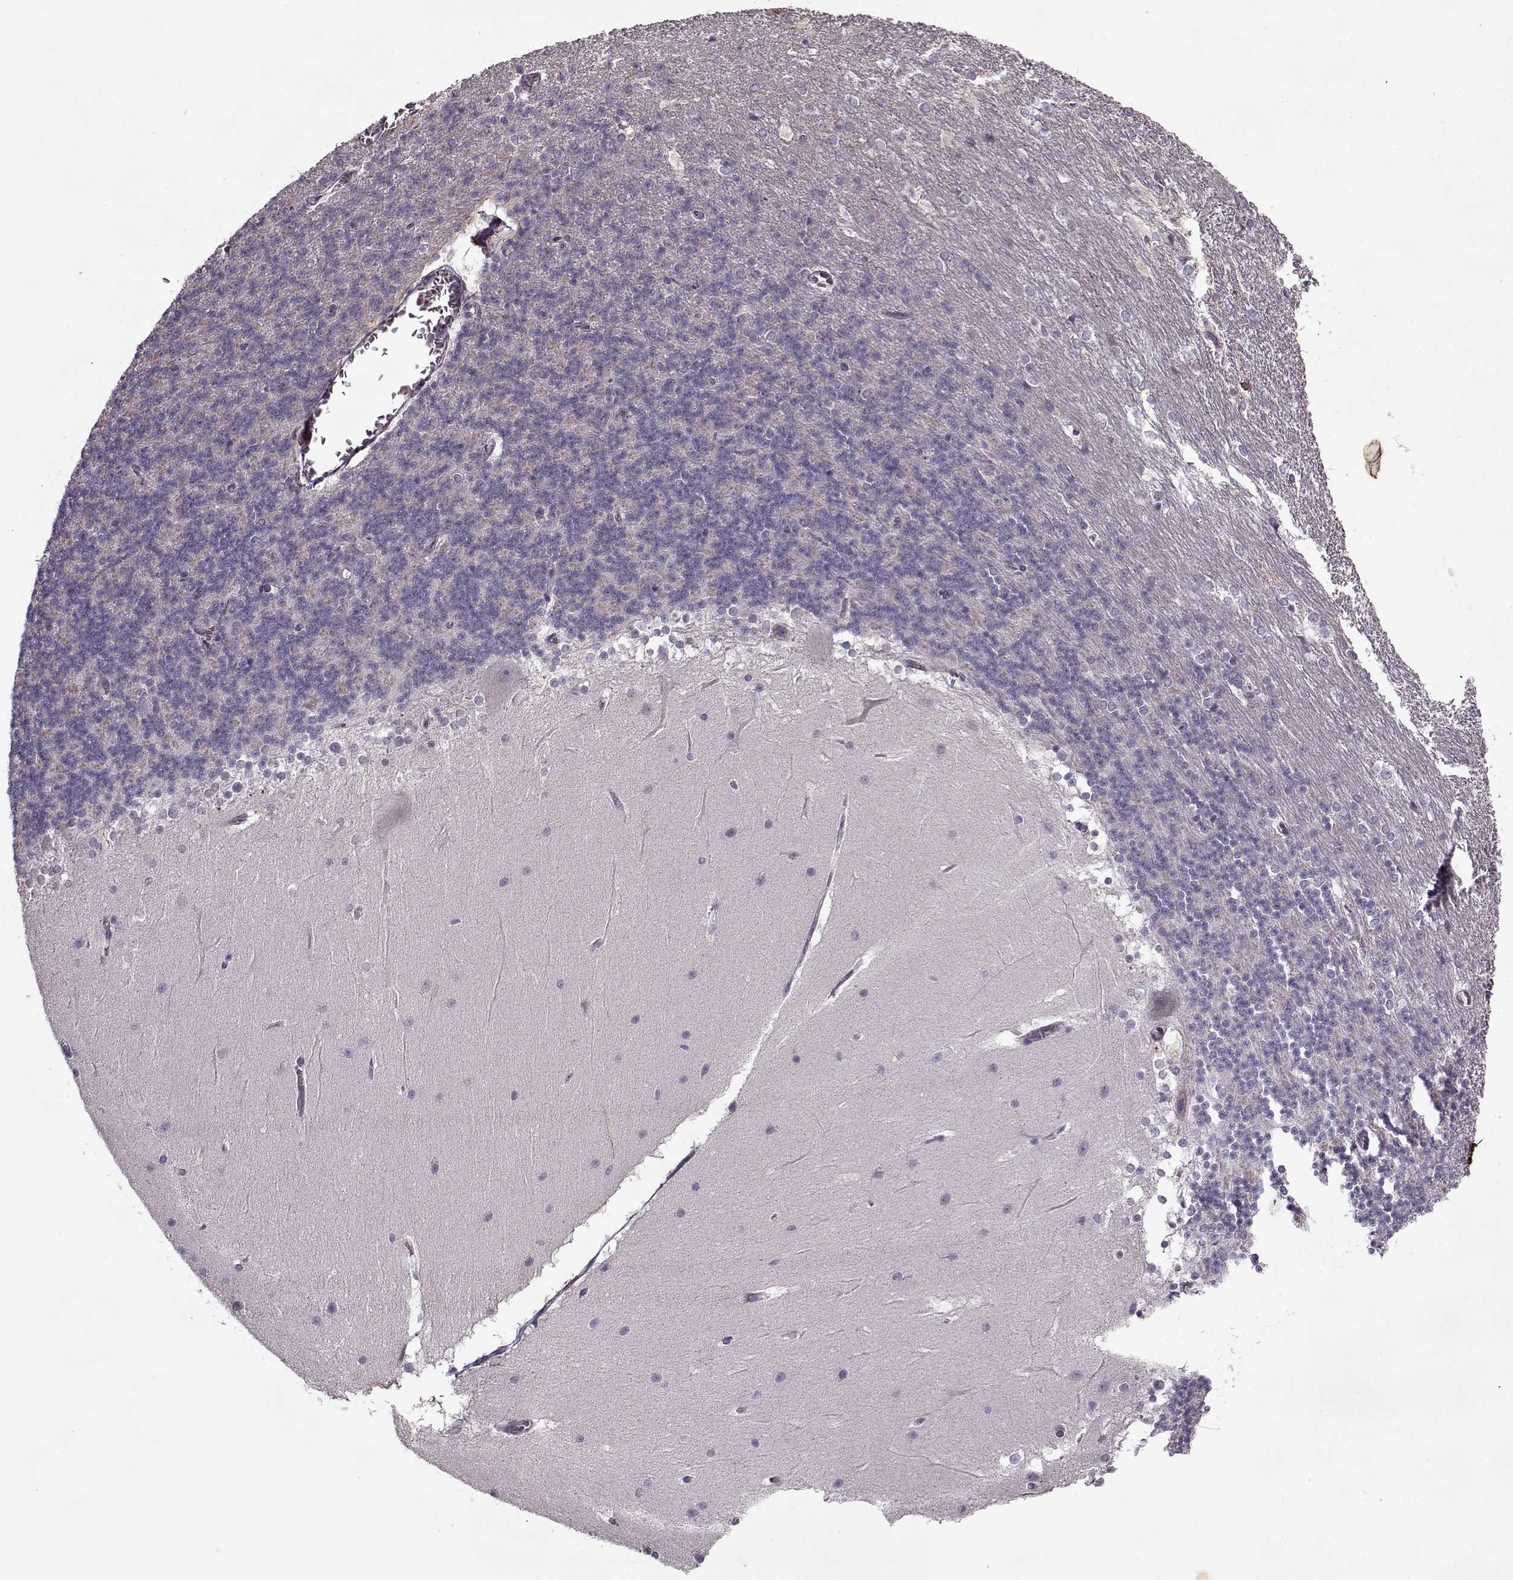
{"staining": {"intensity": "negative", "quantity": "none", "location": "none"}, "tissue": "cerebellum", "cell_type": "Cells in granular layer", "image_type": "normal", "snomed": [{"axis": "morphology", "description": "Normal tissue, NOS"}, {"axis": "topography", "description": "Cerebellum"}], "caption": "IHC image of unremarkable human cerebellum stained for a protein (brown), which exhibits no positivity in cells in granular layer.", "gene": "KRT9", "patient": {"sex": "female", "age": 19}}